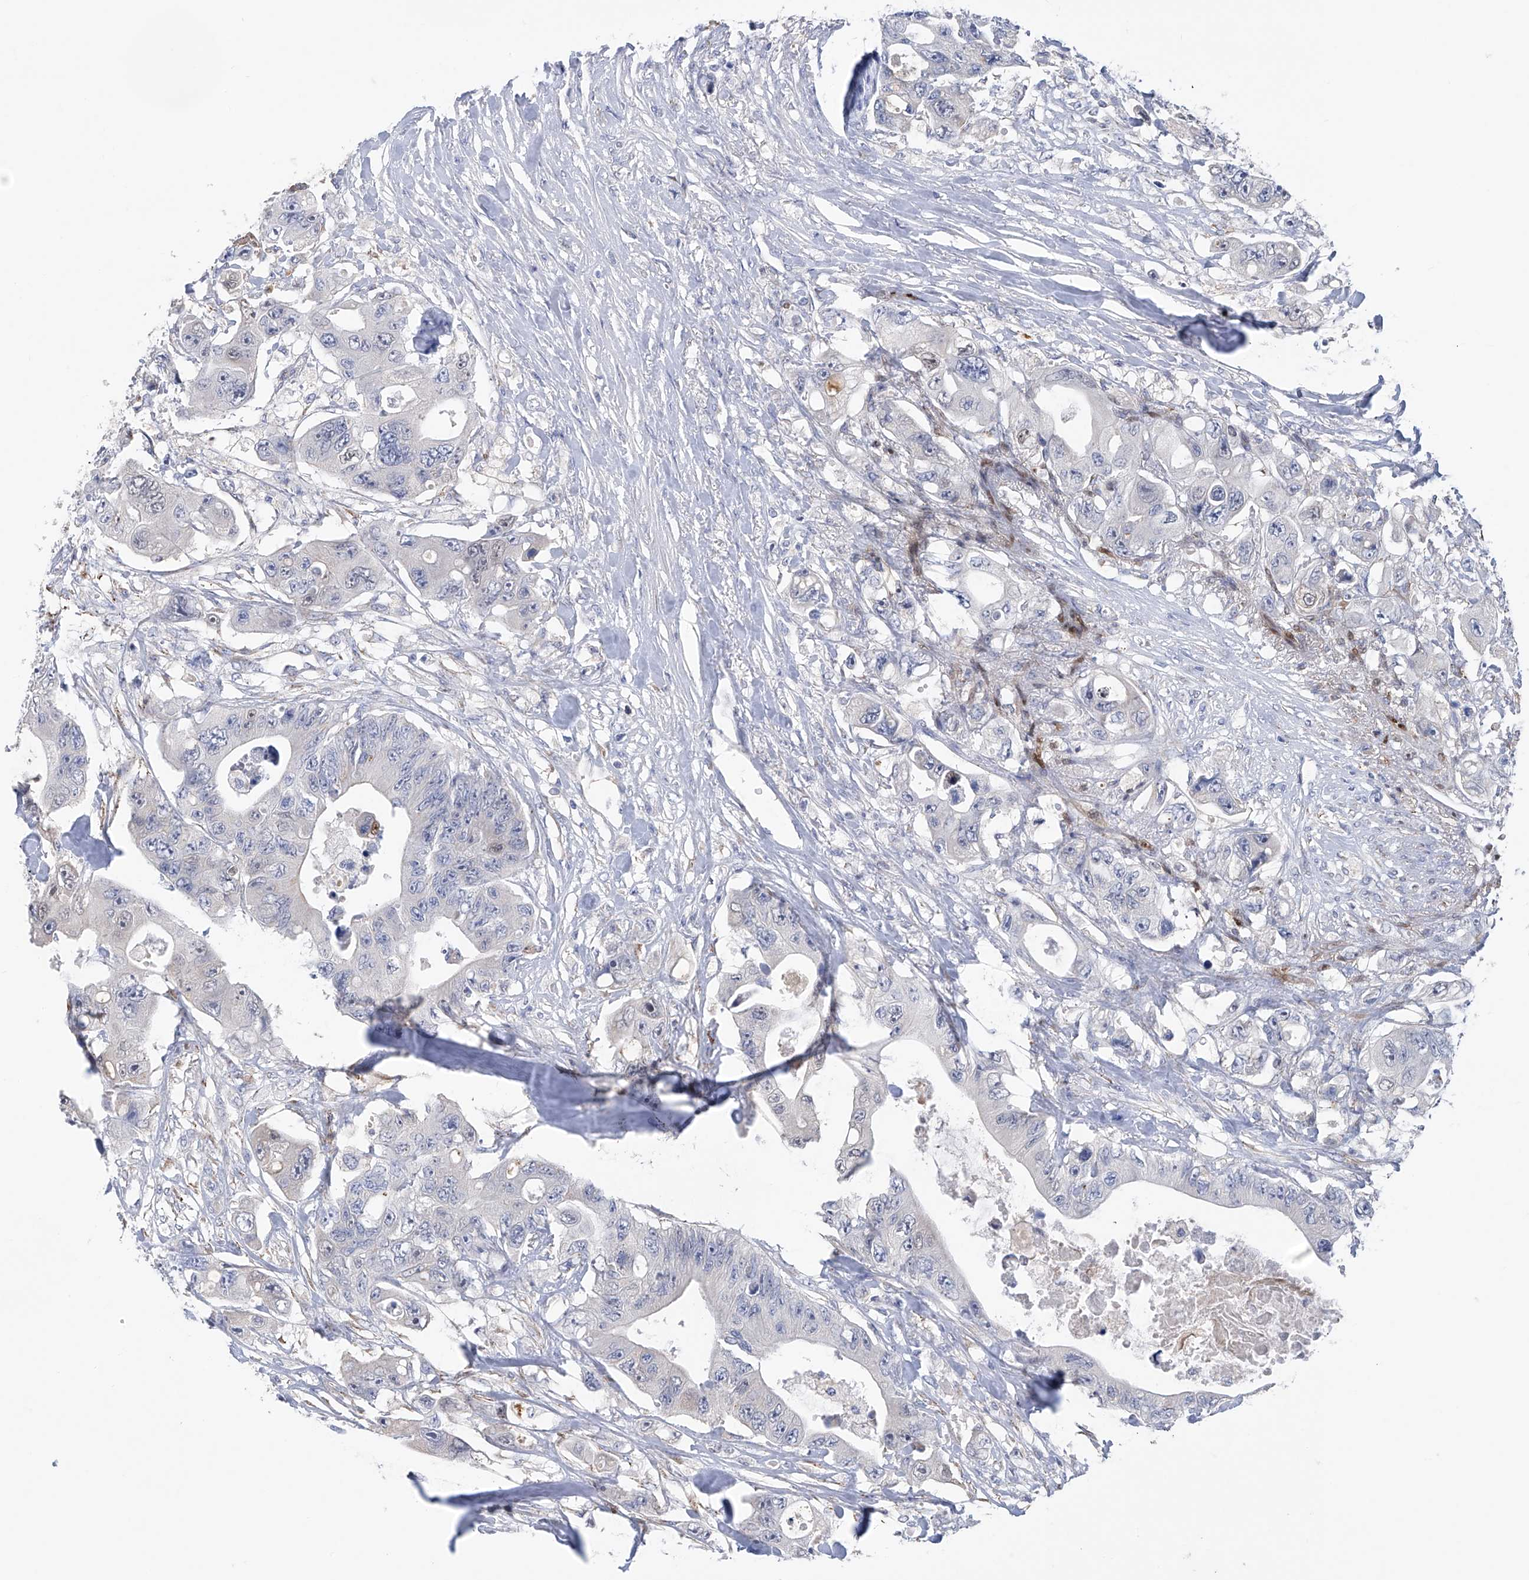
{"staining": {"intensity": "negative", "quantity": "none", "location": "none"}, "tissue": "colorectal cancer", "cell_type": "Tumor cells", "image_type": "cancer", "snomed": [{"axis": "morphology", "description": "Adenocarcinoma, NOS"}, {"axis": "topography", "description": "Colon"}], "caption": "Immunohistochemistry (IHC) image of neoplastic tissue: adenocarcinoma (colorectal) stained with DAB (3,3'-diaminobenzidine) demonstrates no significant protein staining in tumor cells.", "gene": "PHF20", "patient": {"sex": "female", "age": 46}}